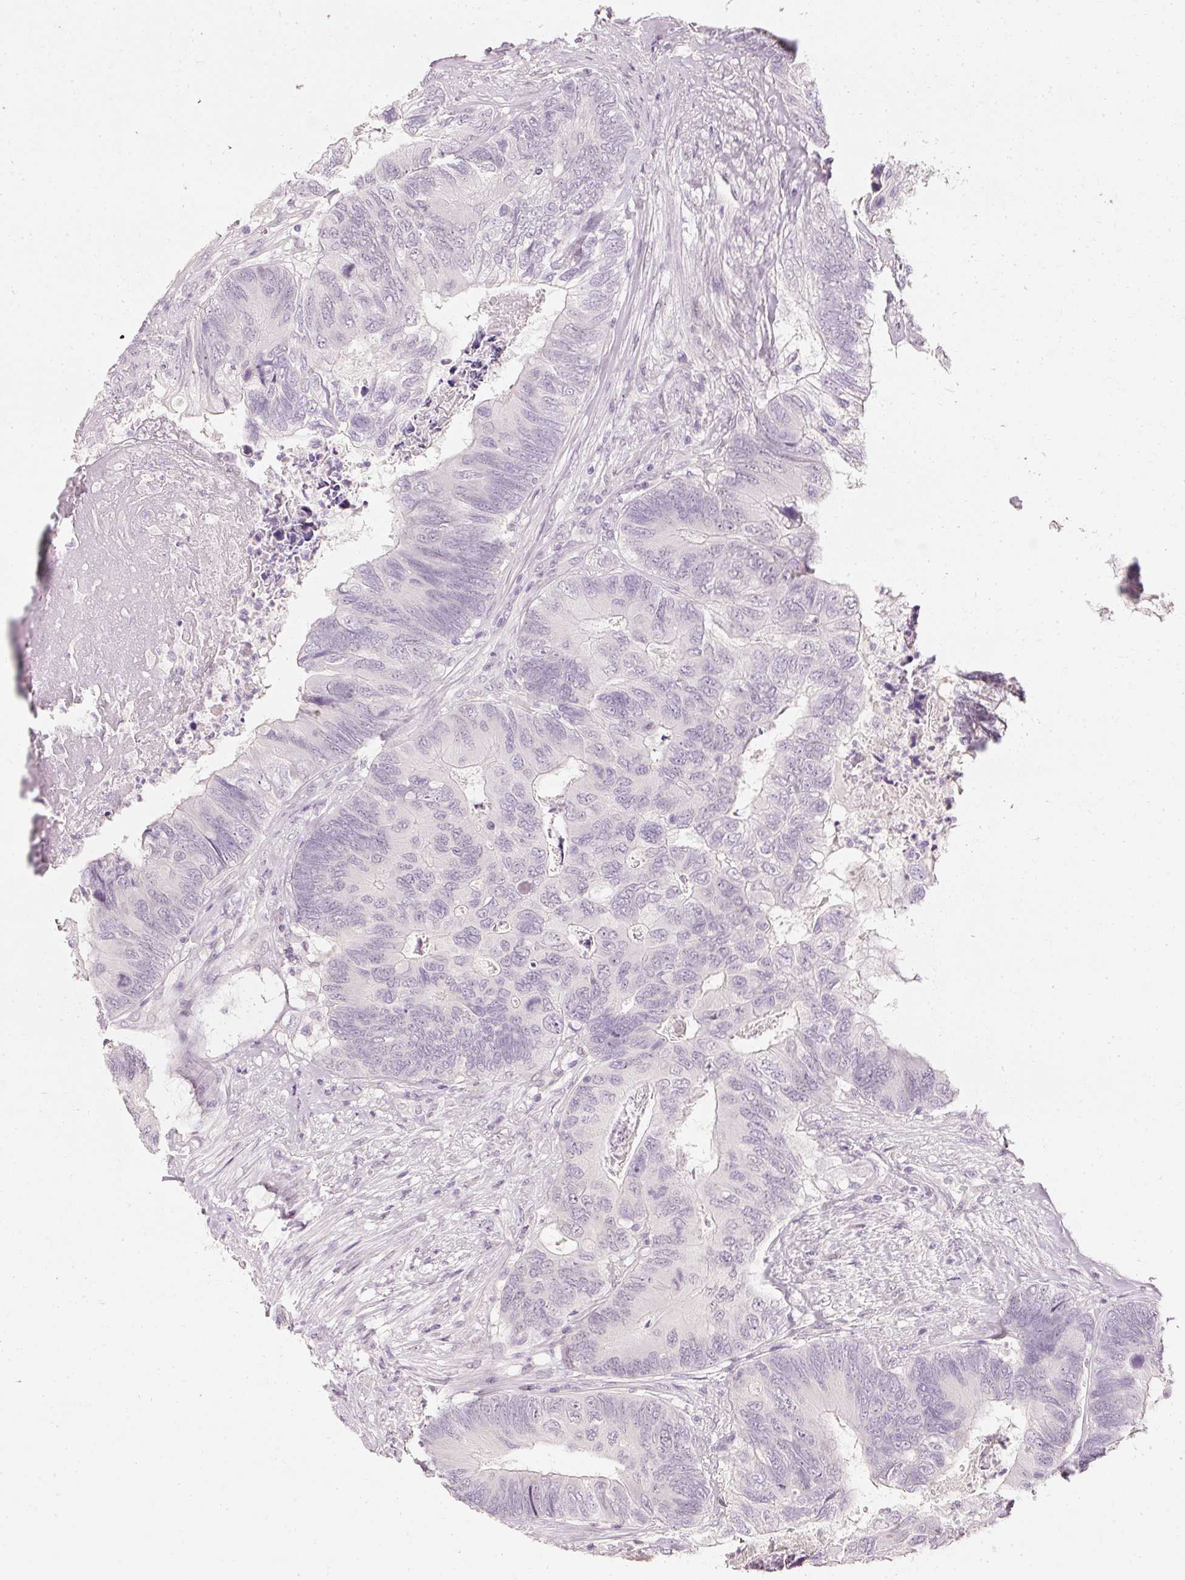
{"staining": {"intensity": "negative", "quantity": "none", "location": "none"}, "tissue": "colorectal cancer", "cell_type": "Tumor cells", "image_type": "cancer", "snomed": [{"axis": "morphology", "description": "Adenocarcinoma, NOS"}, {"axis": "topography", "description": "Colon"}], "caption": "The immunohistochemistry (IHC) micrograph has no significant staining in tumor cells of colorectal cancer tissue.", "gene": "ELAVL3", "patient": {"sex": "female", "age": 67}}